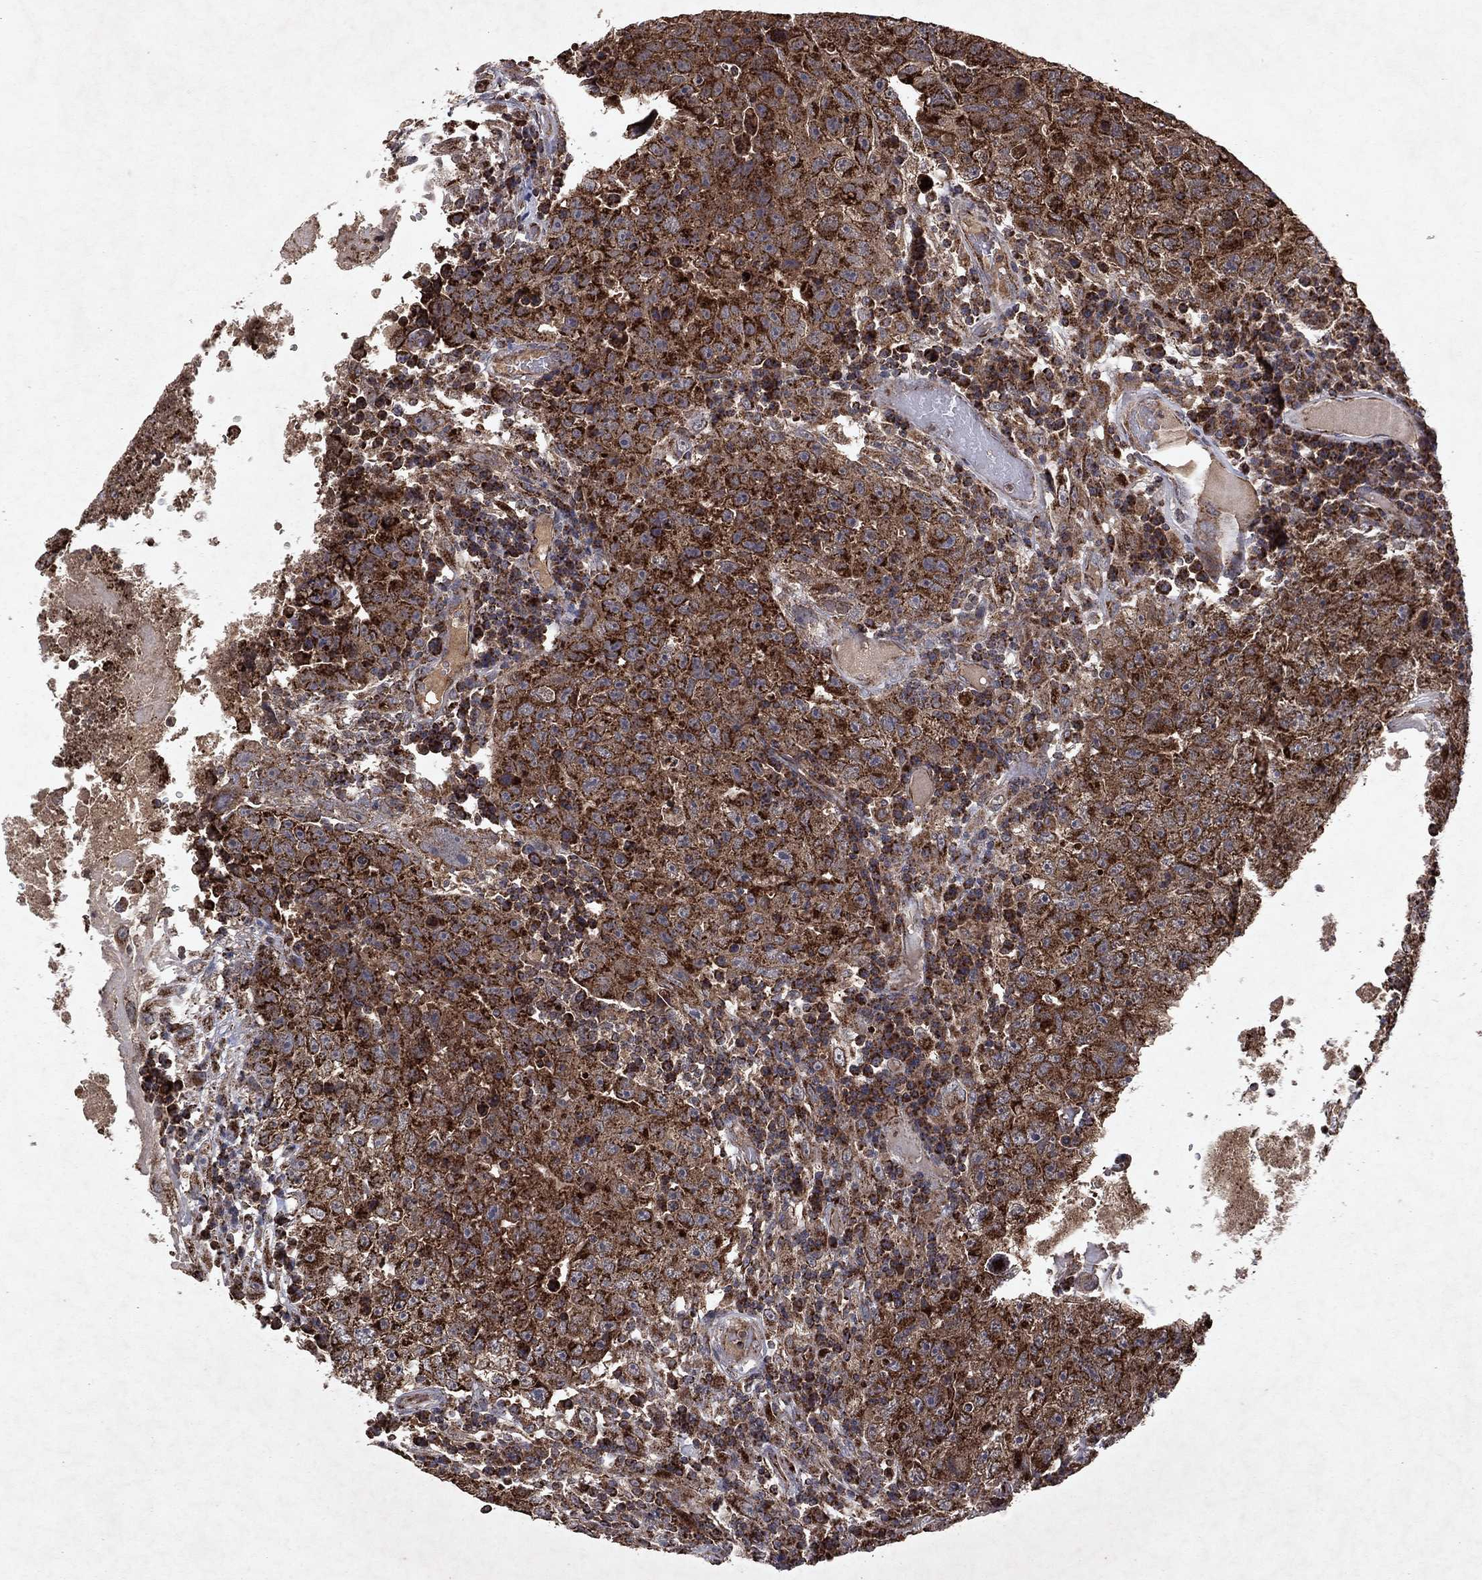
{"staining": {"intensity": "strong", "quantity": "25%-75%", "location": "cytoplasmic/membranous"}, "tissue": "testis cancer", "cell_type": "Tumor cells", "image_type": "cancer", "snomed": [{"axis": "morphology", "description": "Necrosis, NOS"}, {"axis": "morphology", "description": "Carcinoma, Embryonal, NOS"}, {"axis": "topography", "description": "Testis"}], "caption": "Embryonal carcinoma (testis) was stained to show a protein in brown. There is high levels of strong cytoplasmic/membranous positivity in approximately 25%-75% of tumor cells.", "gene": "PYROXD2", "patient": {"sex": "male", "age": 19}}